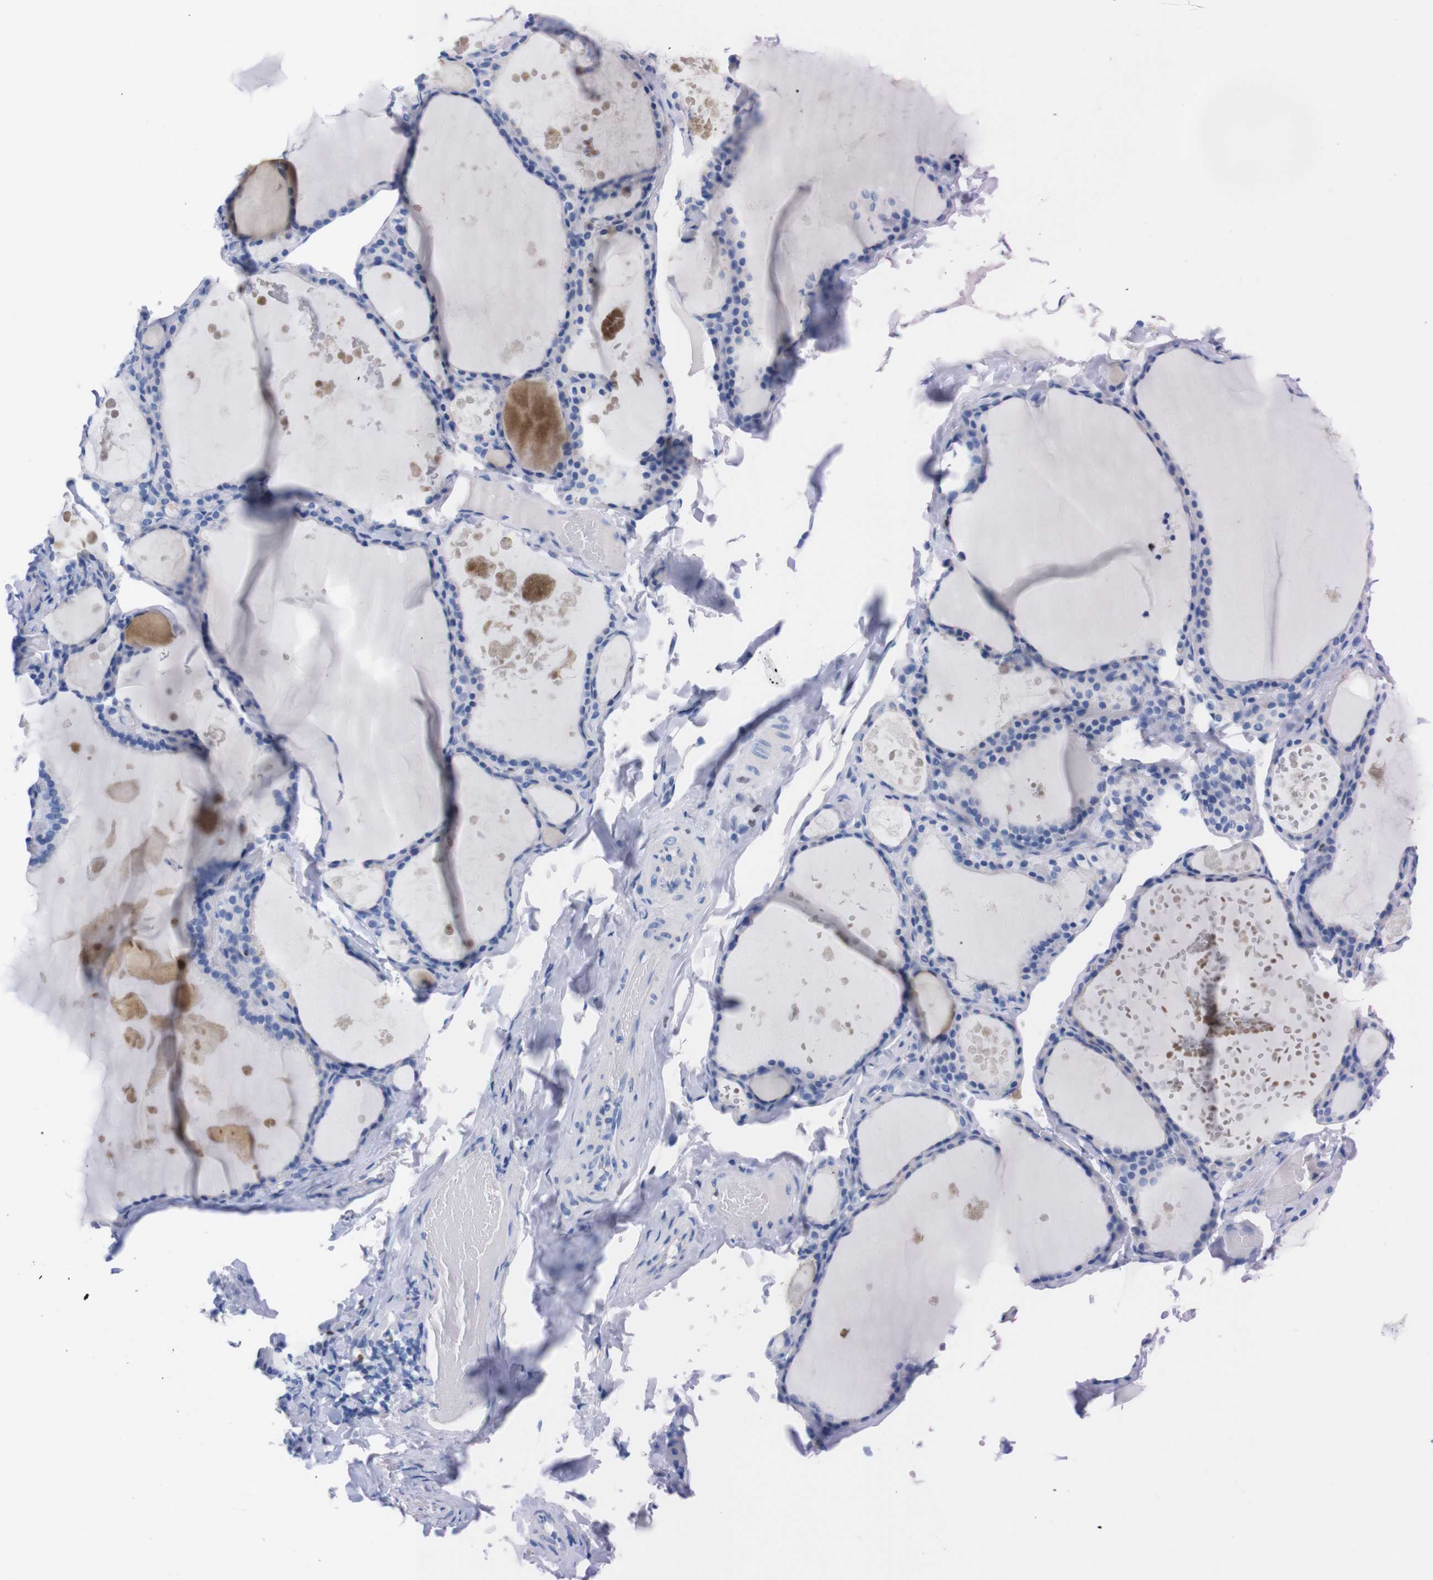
{"staining": {"intensity": "negative", "quantity": "none", "location": "none"}, "tissue": "thyroid gland", "cell_type": "Glandular cells", "image_type": "normal", "snomed": [{"axis": "morphology", "description": "Normal tissue, NOS"}, {"axis": "topography", "description": "Thyroid gland"}], "caption": "Photomicrograph shows no protein expression in glandular cells of benign thyroid gland. Nuclei are stained in blue.", "gene": "P2RY12", "patient": {"sex": "male", "age": 56}}